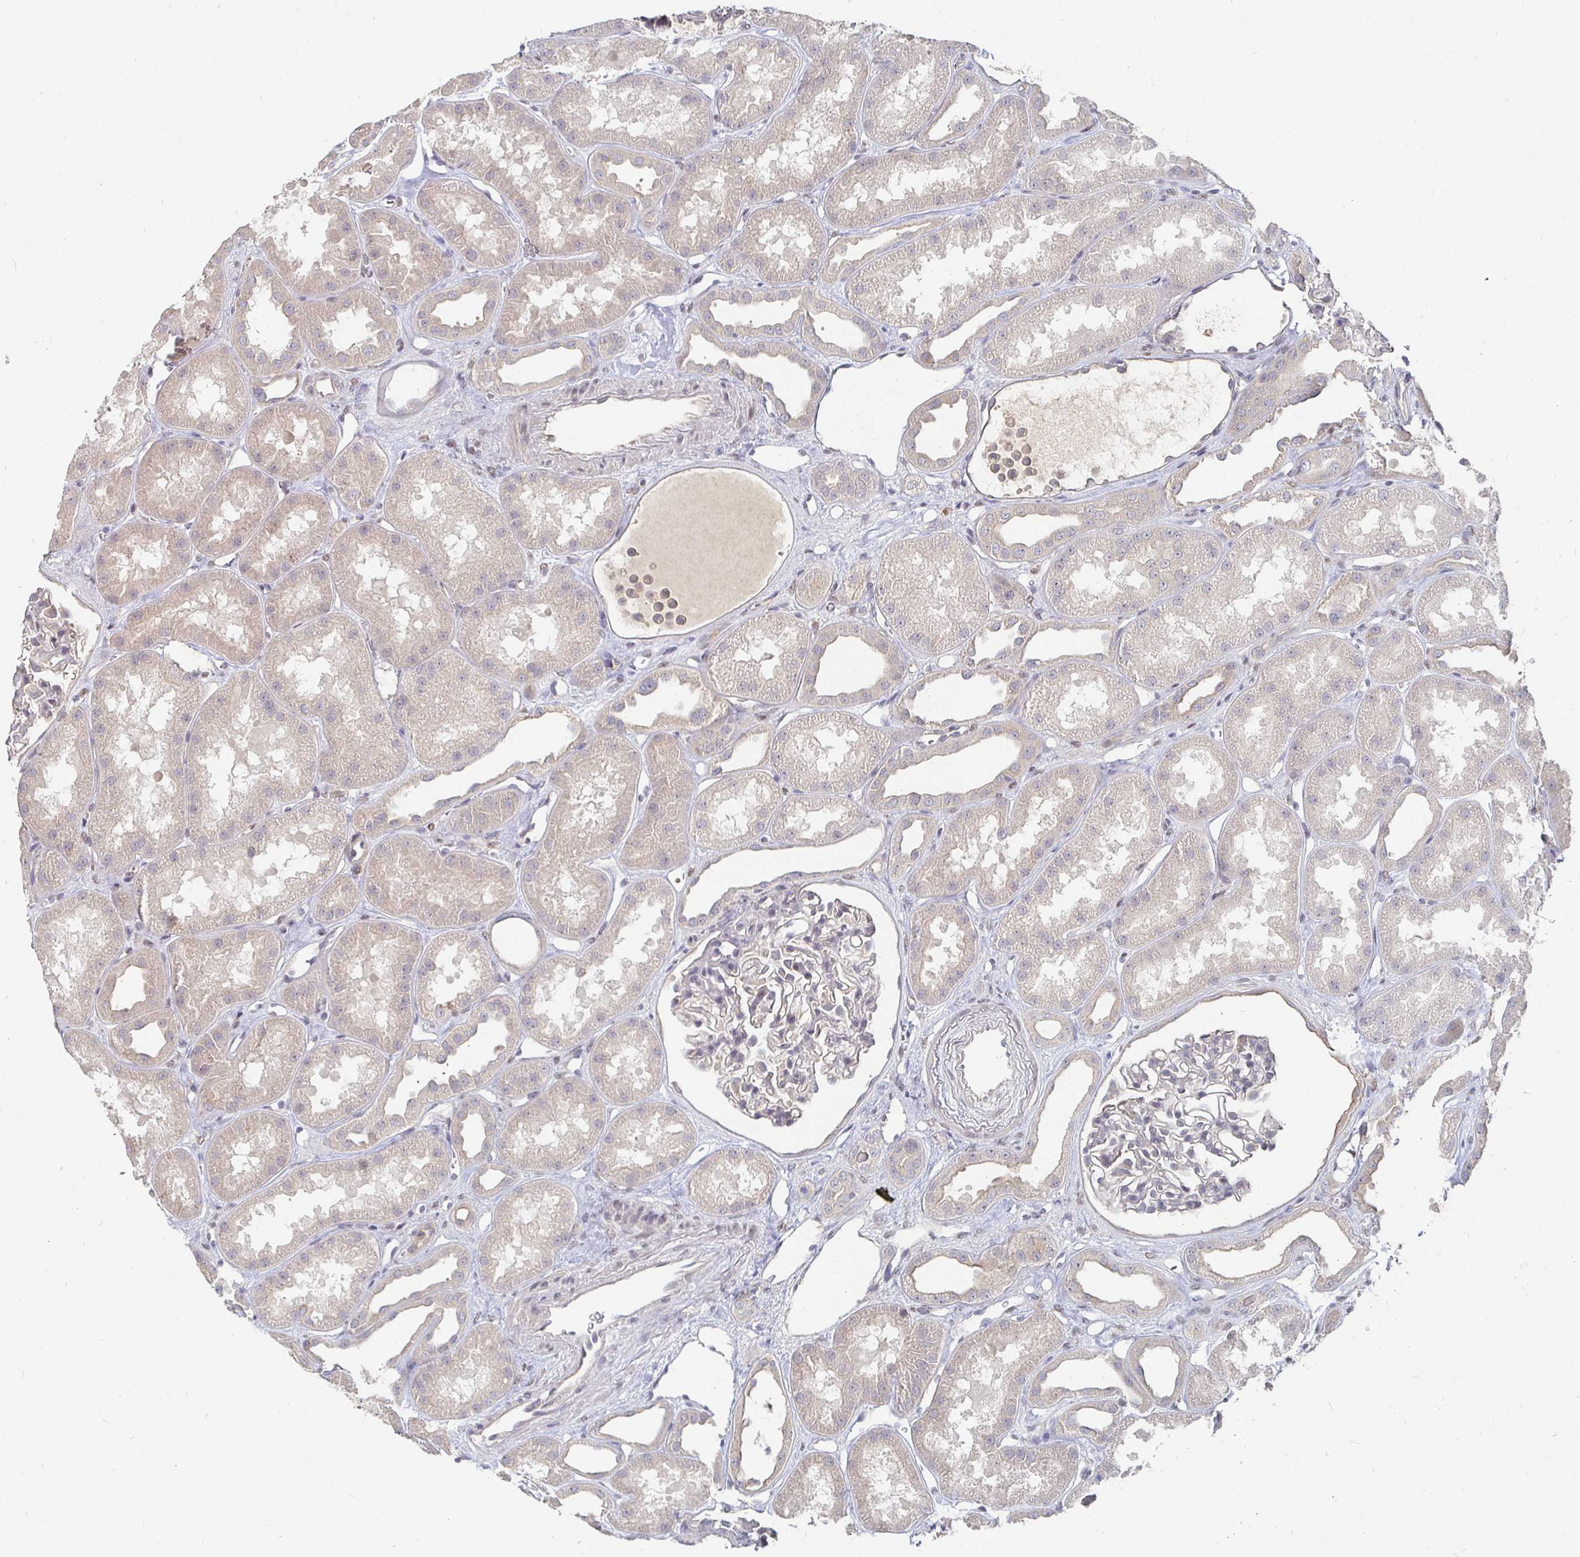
{"staining": {"intensity": "weak", "quantity": "25%-75%", "location": "nuclear"}, "tissue": "kidney", "cell_type": "Cells in glomeruli", "image_type": "normal", "snomed": [{"axis": "morphology", "description": "Normal tissue, NOS"}, {"axis": "topography", "description": "Kidney"}], "caption": "This image exhibits benign kidney stained with IHC to label a protein in brown. The nuclear of cells in glomeruli show weak positivity for the protein. Nuclei are counter-stained blue.", "gene": "MEIS1", "patient": {"sex": "male", "age": 61}}